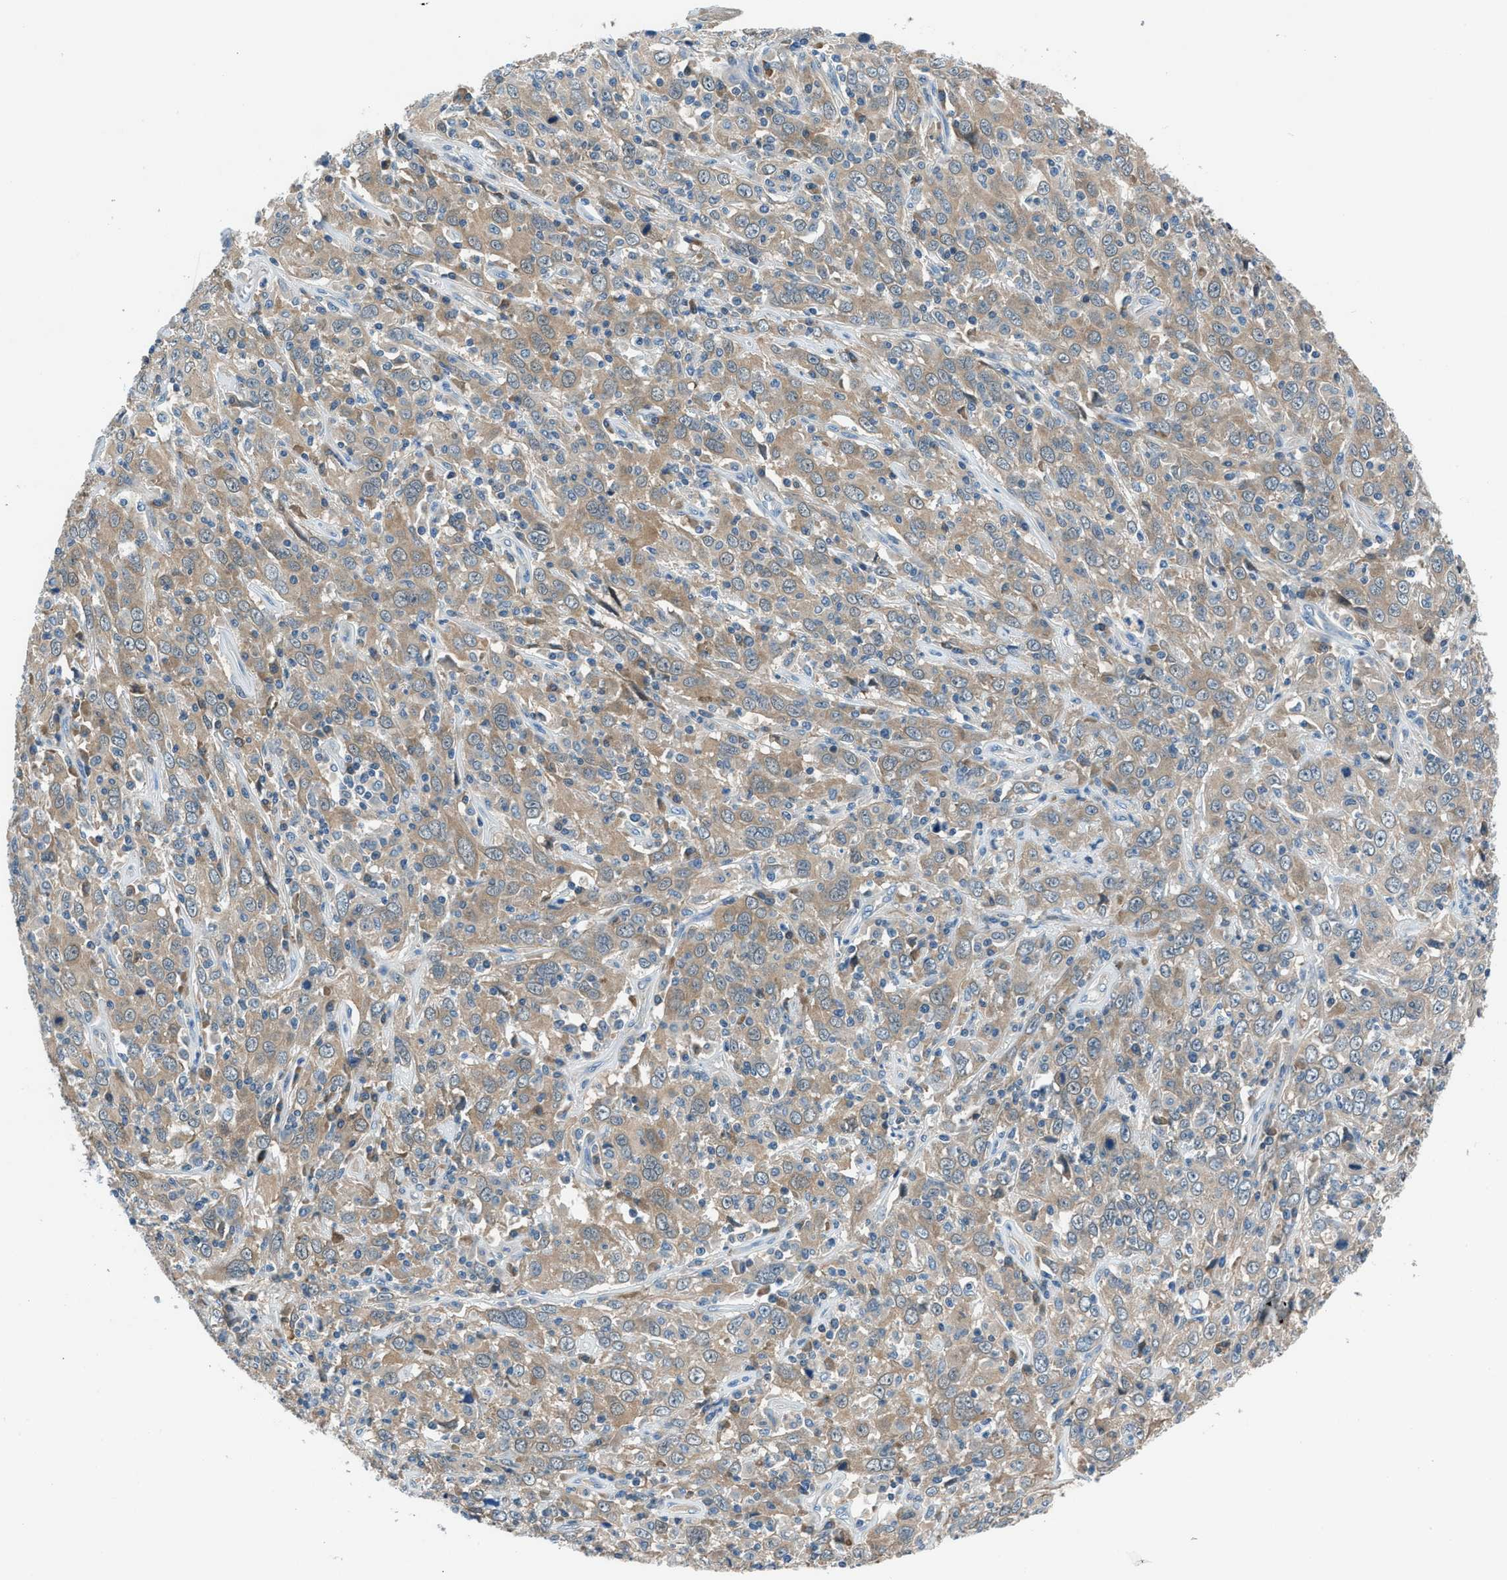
{"staining": {"intensity": "moderate", "quantity": ">75%", "location": "cytoplasmic/membranous"}, "tissue": "cervical cancer", "cell_type": "Tumor cells", "image_type": "cancer", "snomed": [{"axis": "morphology", "description": "Squamous cell carcinoma, NOS"}, {"axis": "topography", "description": "Cervix"}], "caption": "A photomicrograph showing moderate cytoplasmic/membranous positivity in about >75% of tumor cells in cervical squamous cell carcinoma, as visualized by brown immunohistochemical staining.", "gene": "ACP1", "patient": {"sex": "female", "age": 46}}